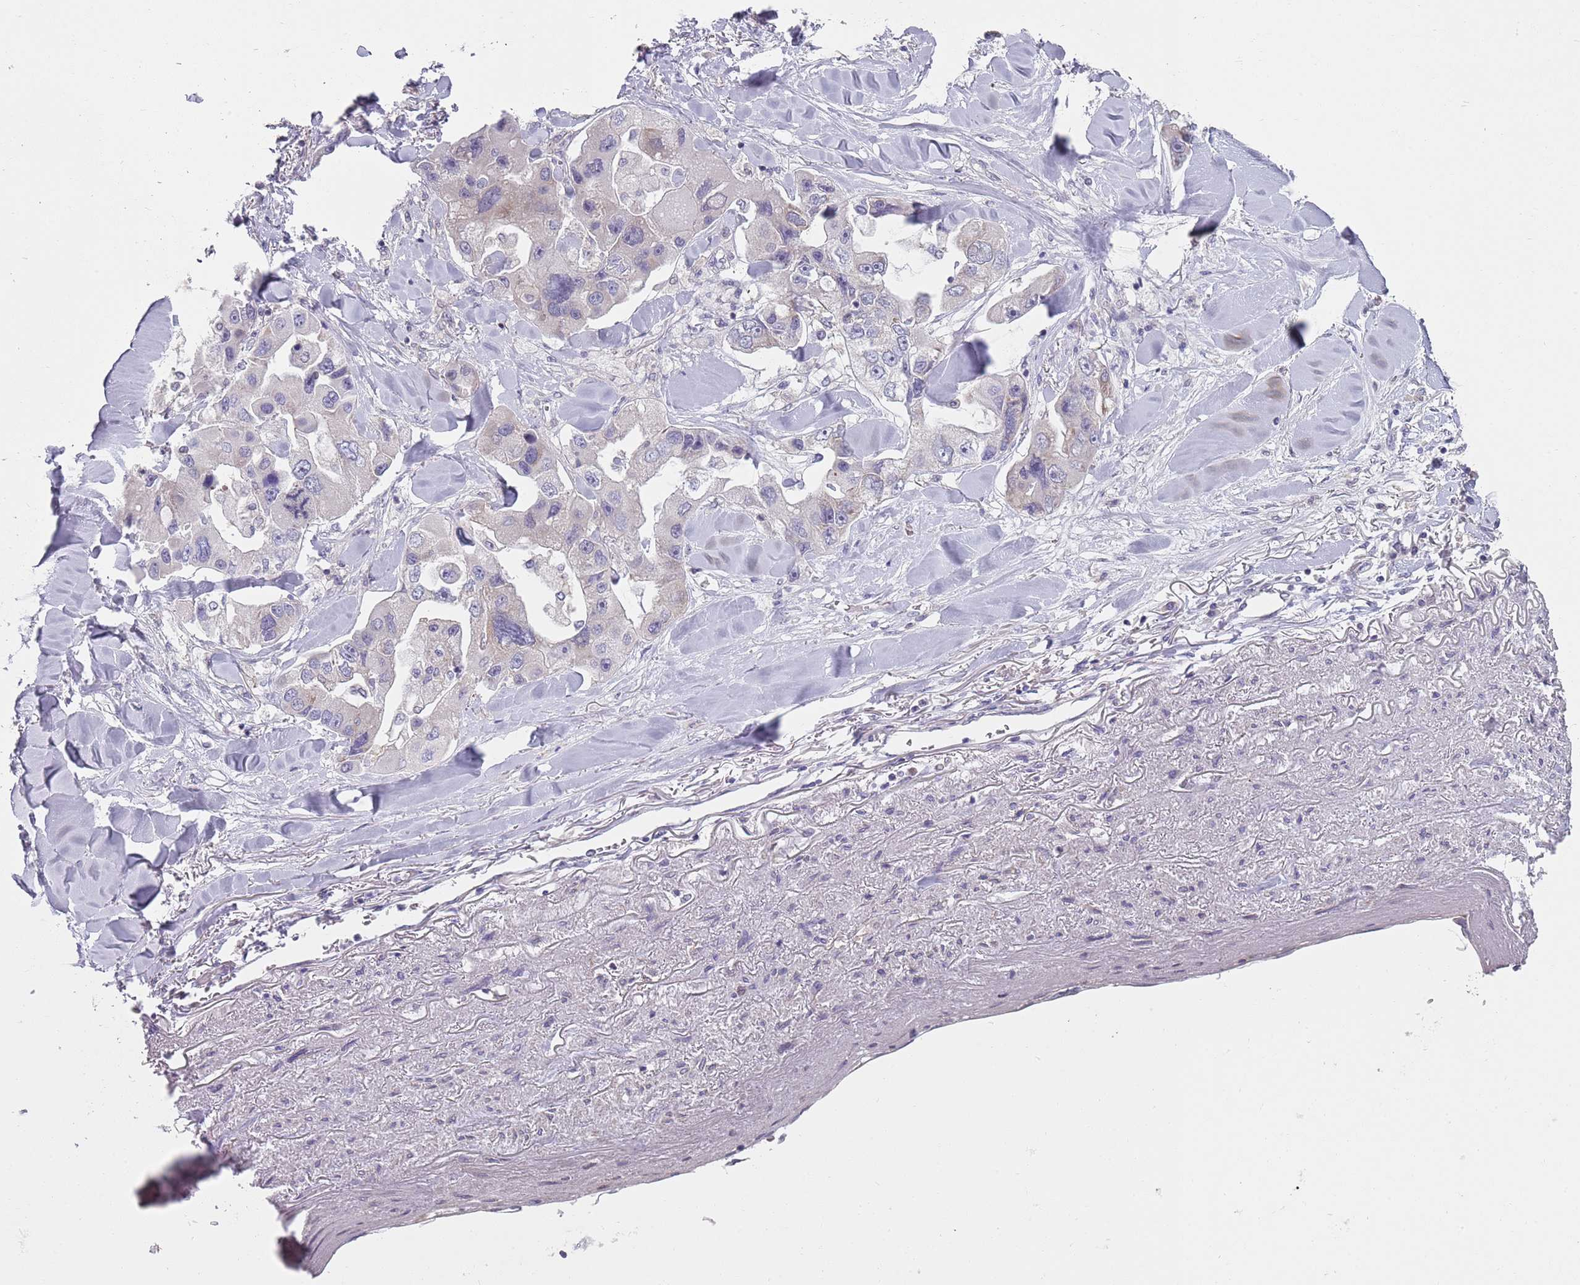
{"staining": {"intensity": "weak", "quantity": "<25%", "location": "cytoplasmic/membranous"}, "tissue": "lung cancer", "cell_type": "Tumor cells", "image_type": "cancer", "snomed": [{"axis": "morphology", "description": "Adenocarcinoma, NOS"}, {"axis": "topography", "description": "Lung"}], "caption": "Immunohistochemical staining of lung cancer (adenocarcinoma) exhibits no significant expression in tumor cells.", "gene": "SLC26A6", "patient": {"sex": "female", "age": 54}}